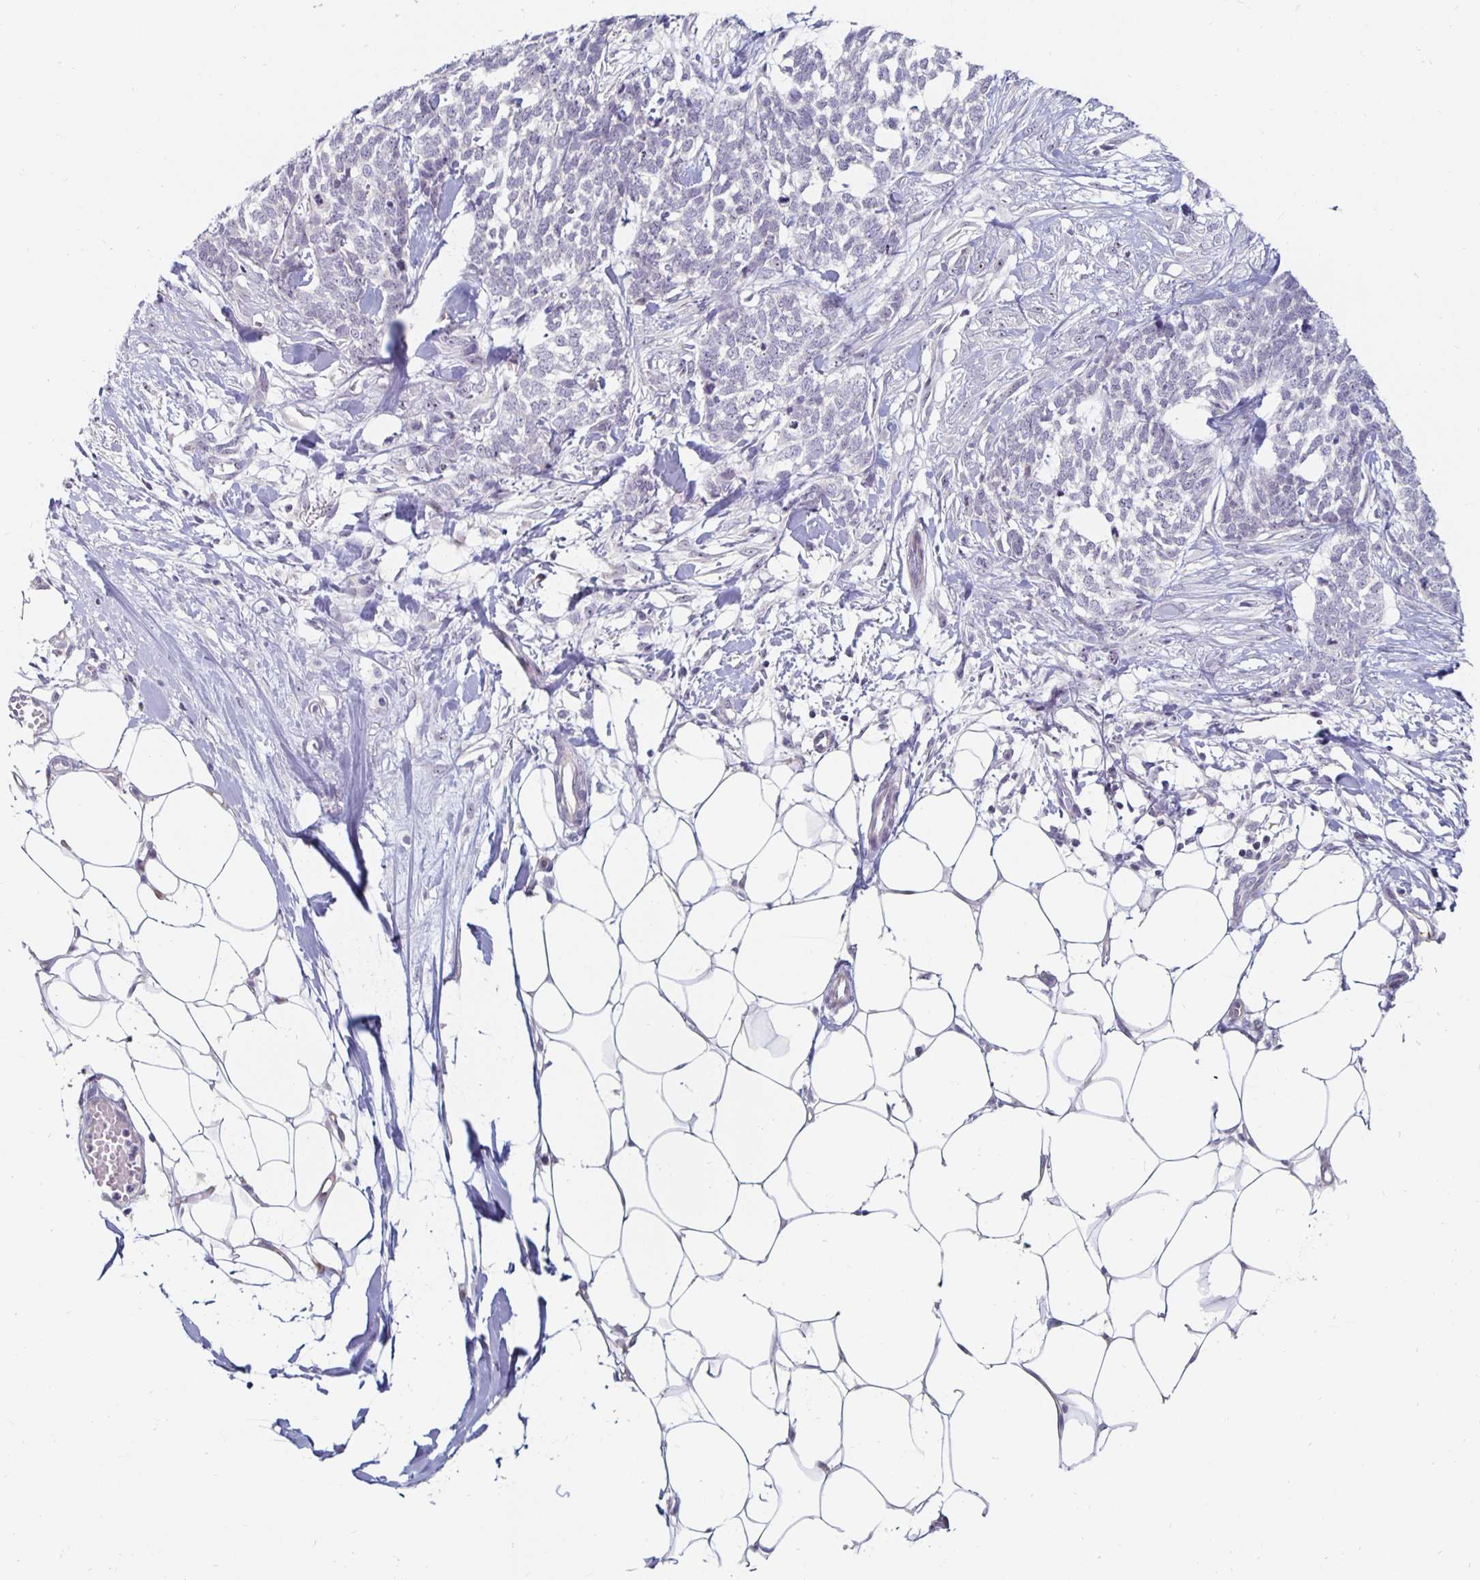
{"staining": {"intensity": "negative", "quantity": "none", "location": "none"}, "tissue": "skin cancer", "cell_type": "Tumor cells", "image_type": "cancer", "snomed": [{"axis": "morphology", "description": "Basal cell carcinoma"}, {"axis": "topography", "description": "Skin"}], "caption": "An image of skin cancer (basal cell carcinoma) stained for a protein exhibits no brown staining in tumor cells.", "gene": "NUP85", "patient": {"sex": "female", "age": 59}}